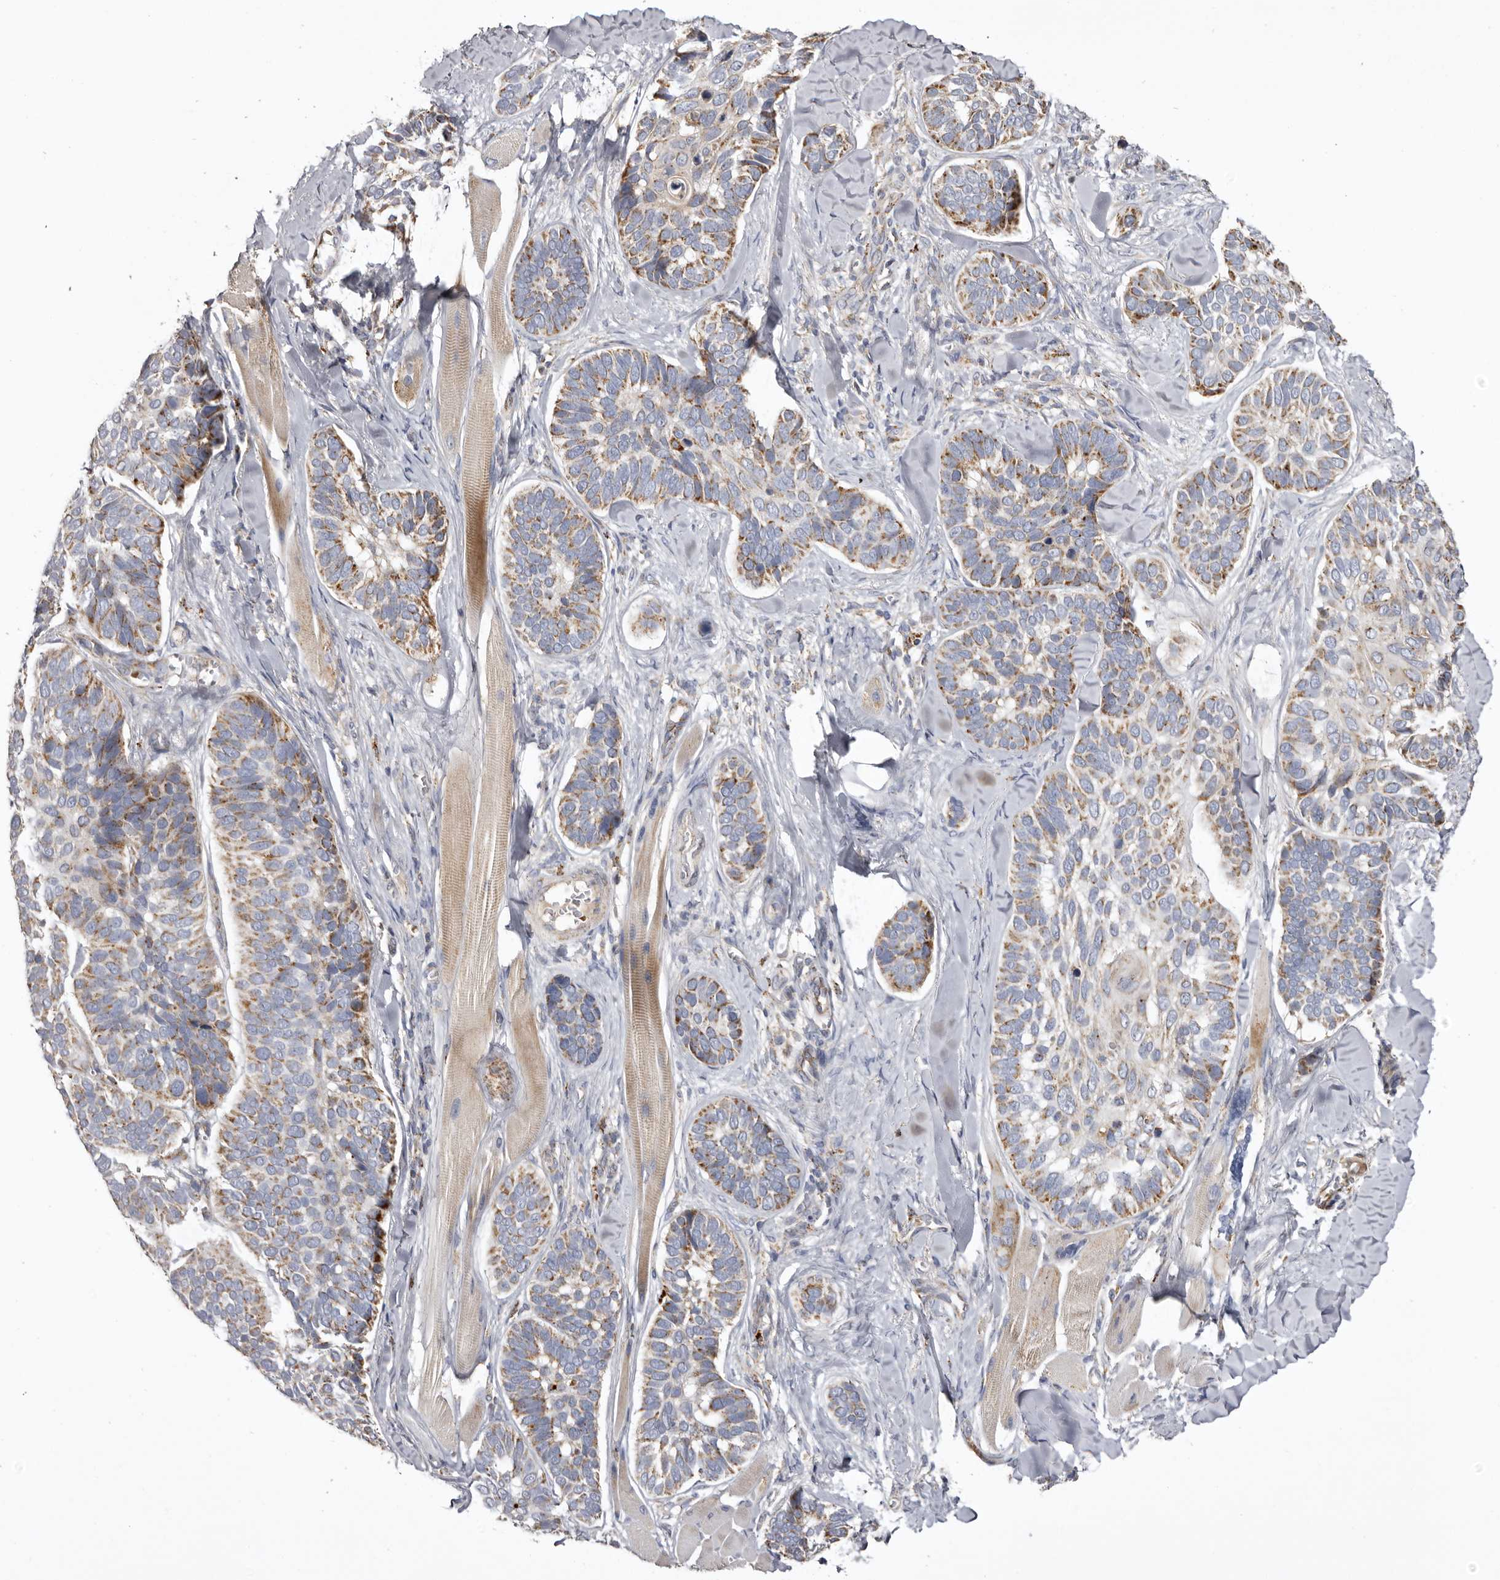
{"staining": {"intensity": "moderate", "quantity": ">75%", "location": "cytoplasmic/membranous"}, "tissue": "skin cancer", "cell_type": "Tumor cells", "image_type": "cancer", "snomed": [{"axis": "morphology", "description": "Basal cell carcinoma"}, {"axis": "topography", "description": "Skin"}], "caption": "The photomicrograph exhibits immunohistochemical staining of basal cell carcinoma (skin). There is moderate cytoplasmic/membranous staining is identified in approximately >75% of tumor cells.", "gene": "MECR", "patient": {"sex": "male", "age": 62}}